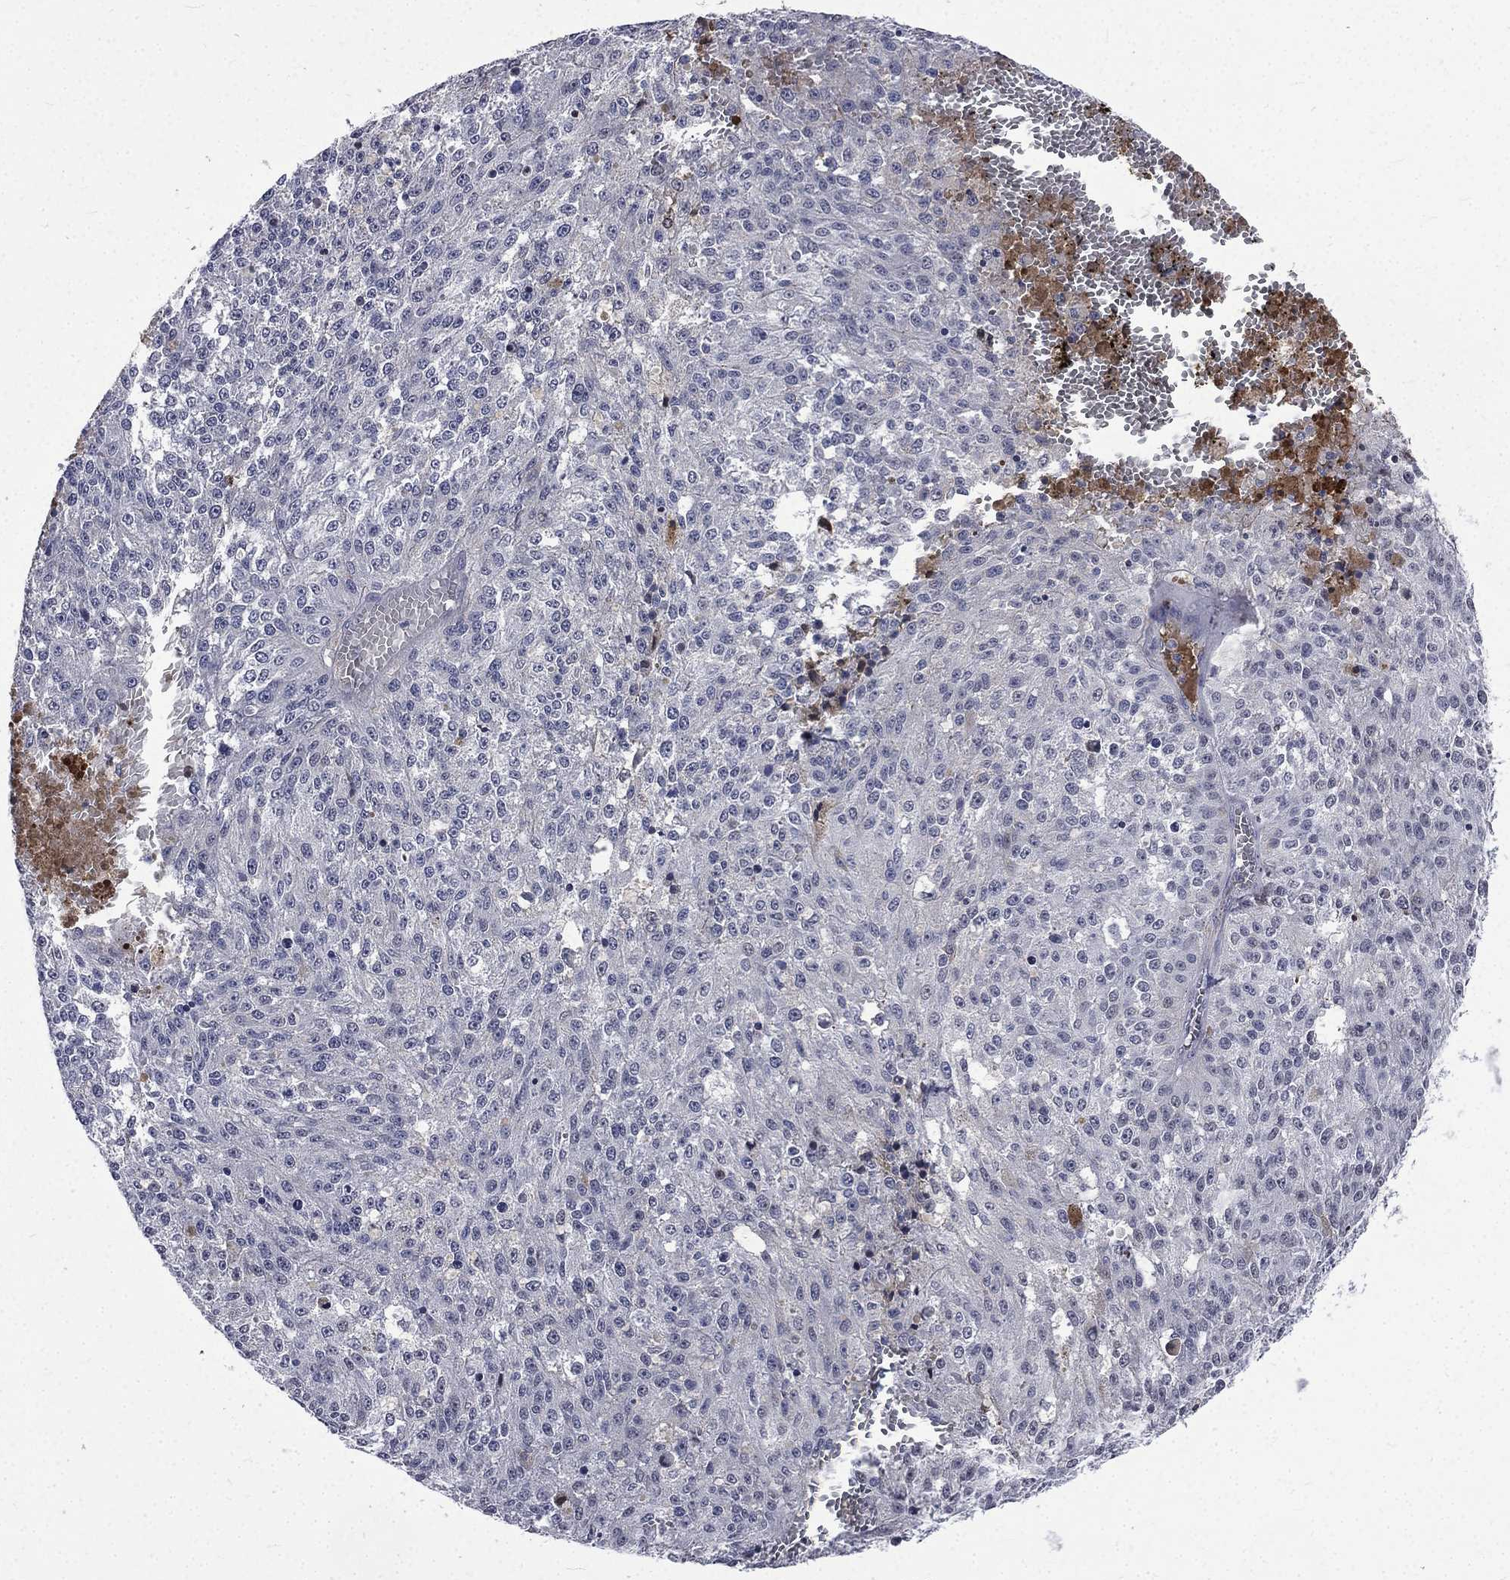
{"staining": {"intensity": "negative", "quantity": "none", "location": "none"}, "tissue": "melanoma", "cell_type": "Tumor cells", "image_type": "cancer", "snomed": [{"axis": "morphology", "description": "Malignant melanoma, Metastatic site"}, {"axis": "topography", "description": "Lymph node"}], "caption": "Human malignant melanoma (metastatic site) stained for a protein using IHC reveals no positivity in tumor cells.", "gene": "FGG", "patient": {"sex": "female", "age": 64}}